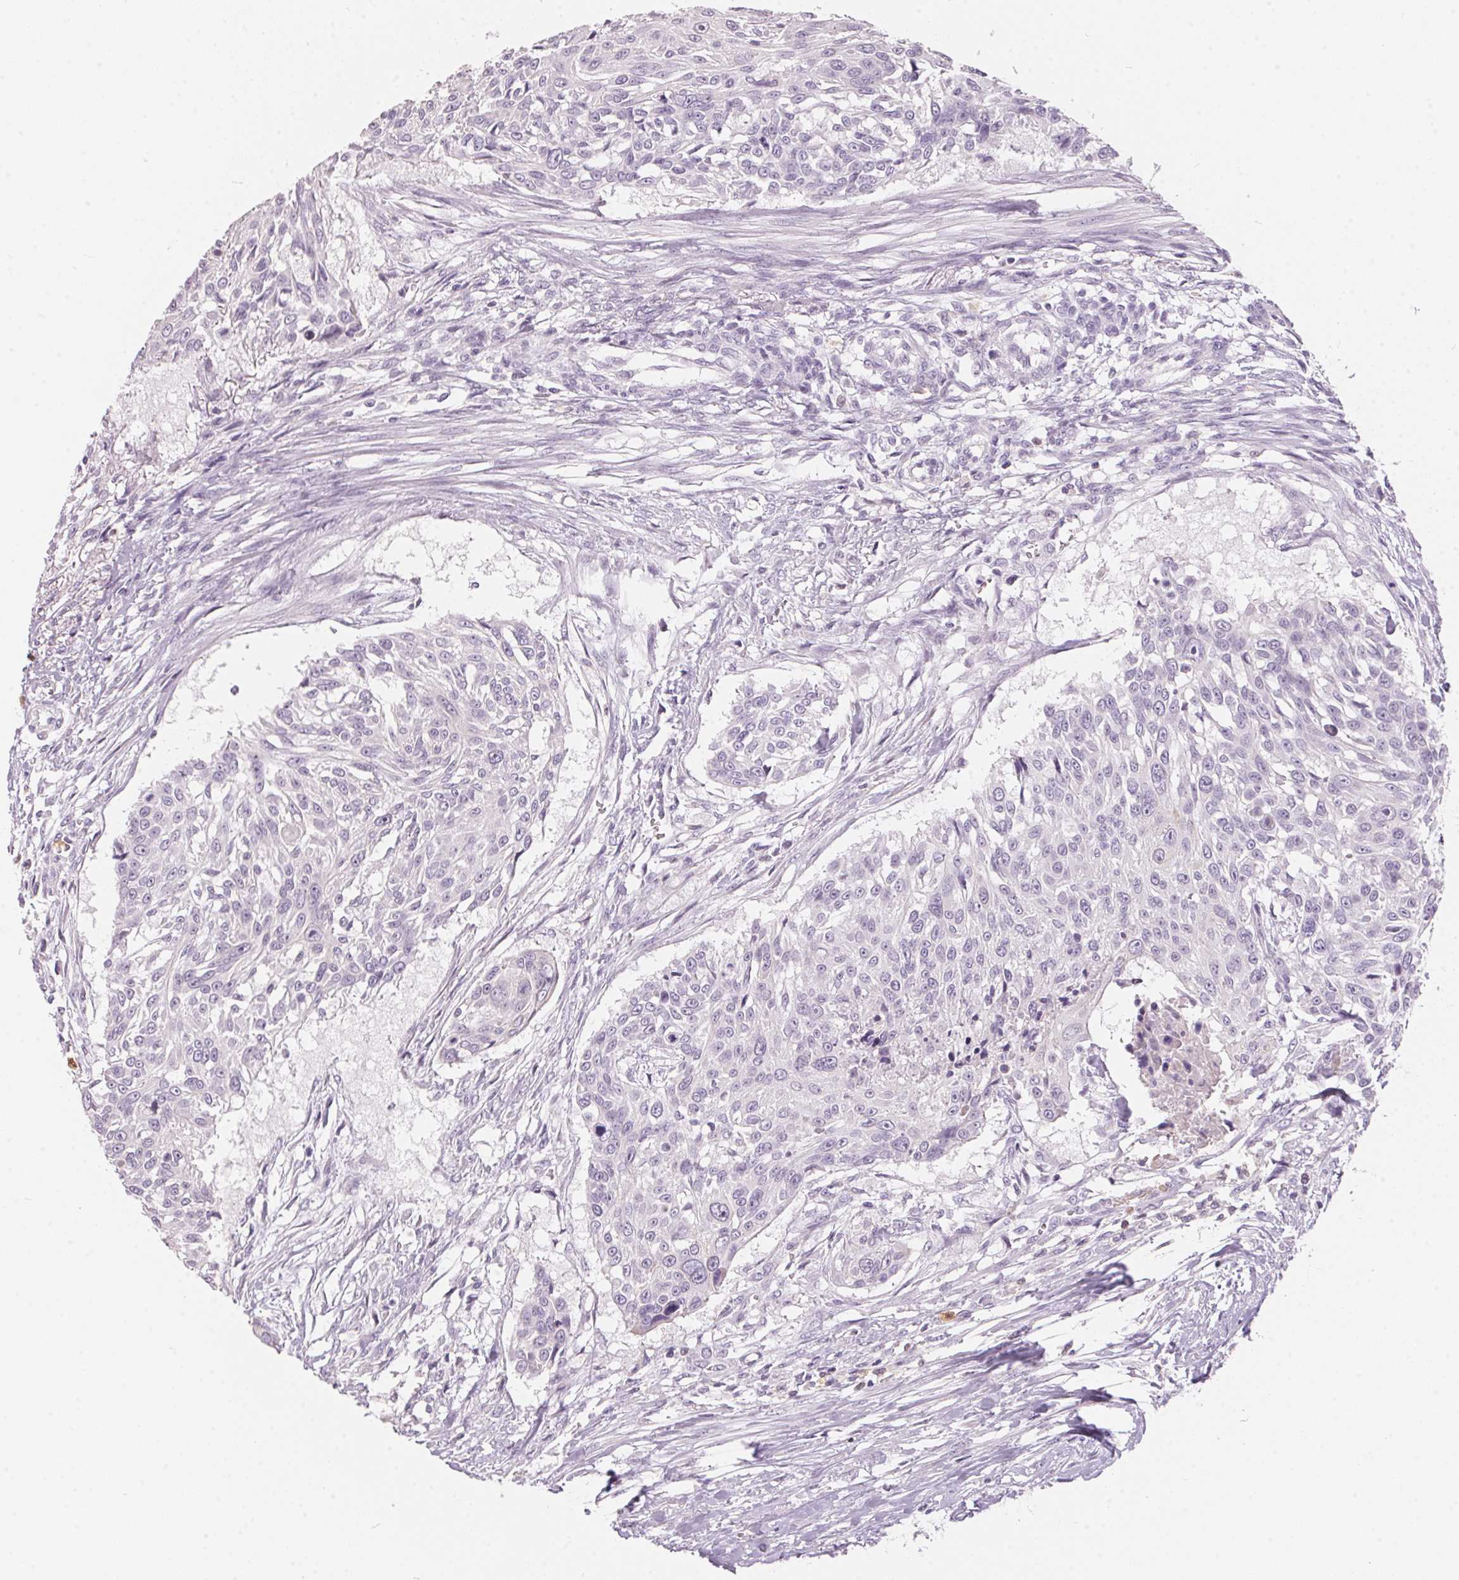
{"staining": {"intensity": "negative", "quantity": "none", "location": "none"}, "tissue": "urothelial cancer", "cell_type": "Tumor cells", "image_type": "cancer", "snomed": [{"axis": "morphology", "description": "Urothelial carcinoma, NOS"}, {"axis": "topography", "description": "Urinary bladder"}], "caption": "Tumor cells show no significant protein expression in urothelial cancer. The staining is performed using DAB brown chromogen with nuclei counter-stained in using hematoxylin.", "gene": "SERPINB1", "patient": {"sex": "male", "age": 55}}